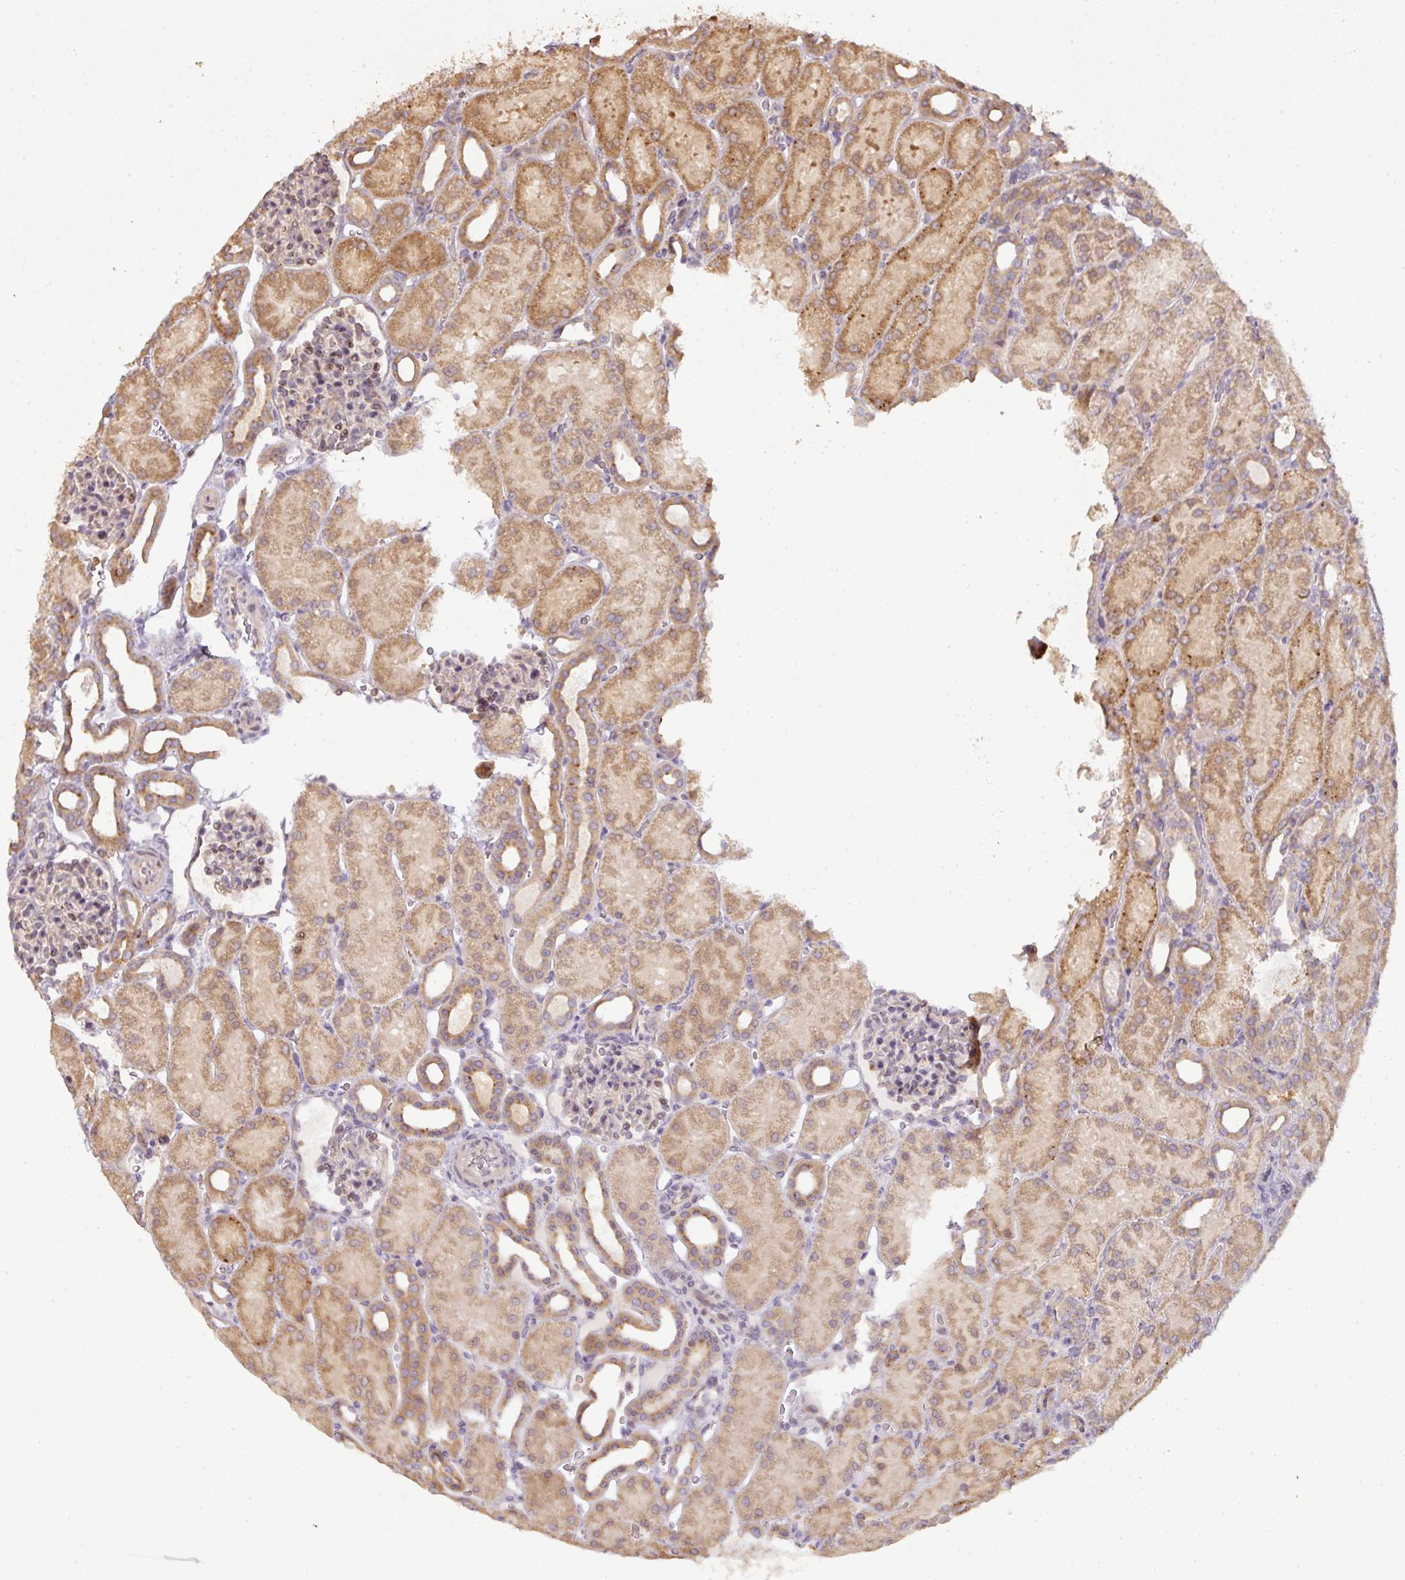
{"staining": {"intensity": "moderate", "quantity": "<25%", "location": "cytoplasmic/membranous"}, "tissue": "kidney", "cell_type": "Cells in glomeruli", "image_type": "normal", "snomed": [{"axis": "morphology", "description": "Normal tissue, NOS"}, {"axis": "topography", "description": "Kidney"}], "caption": "Human kidney stained with a brown dye exhibits moderate cytoplasmic/membranous positive positivity in about <25% of cells in glomeruli.", "gene": "CXCR5", "patient": {"sex": "male", "age": 2}}